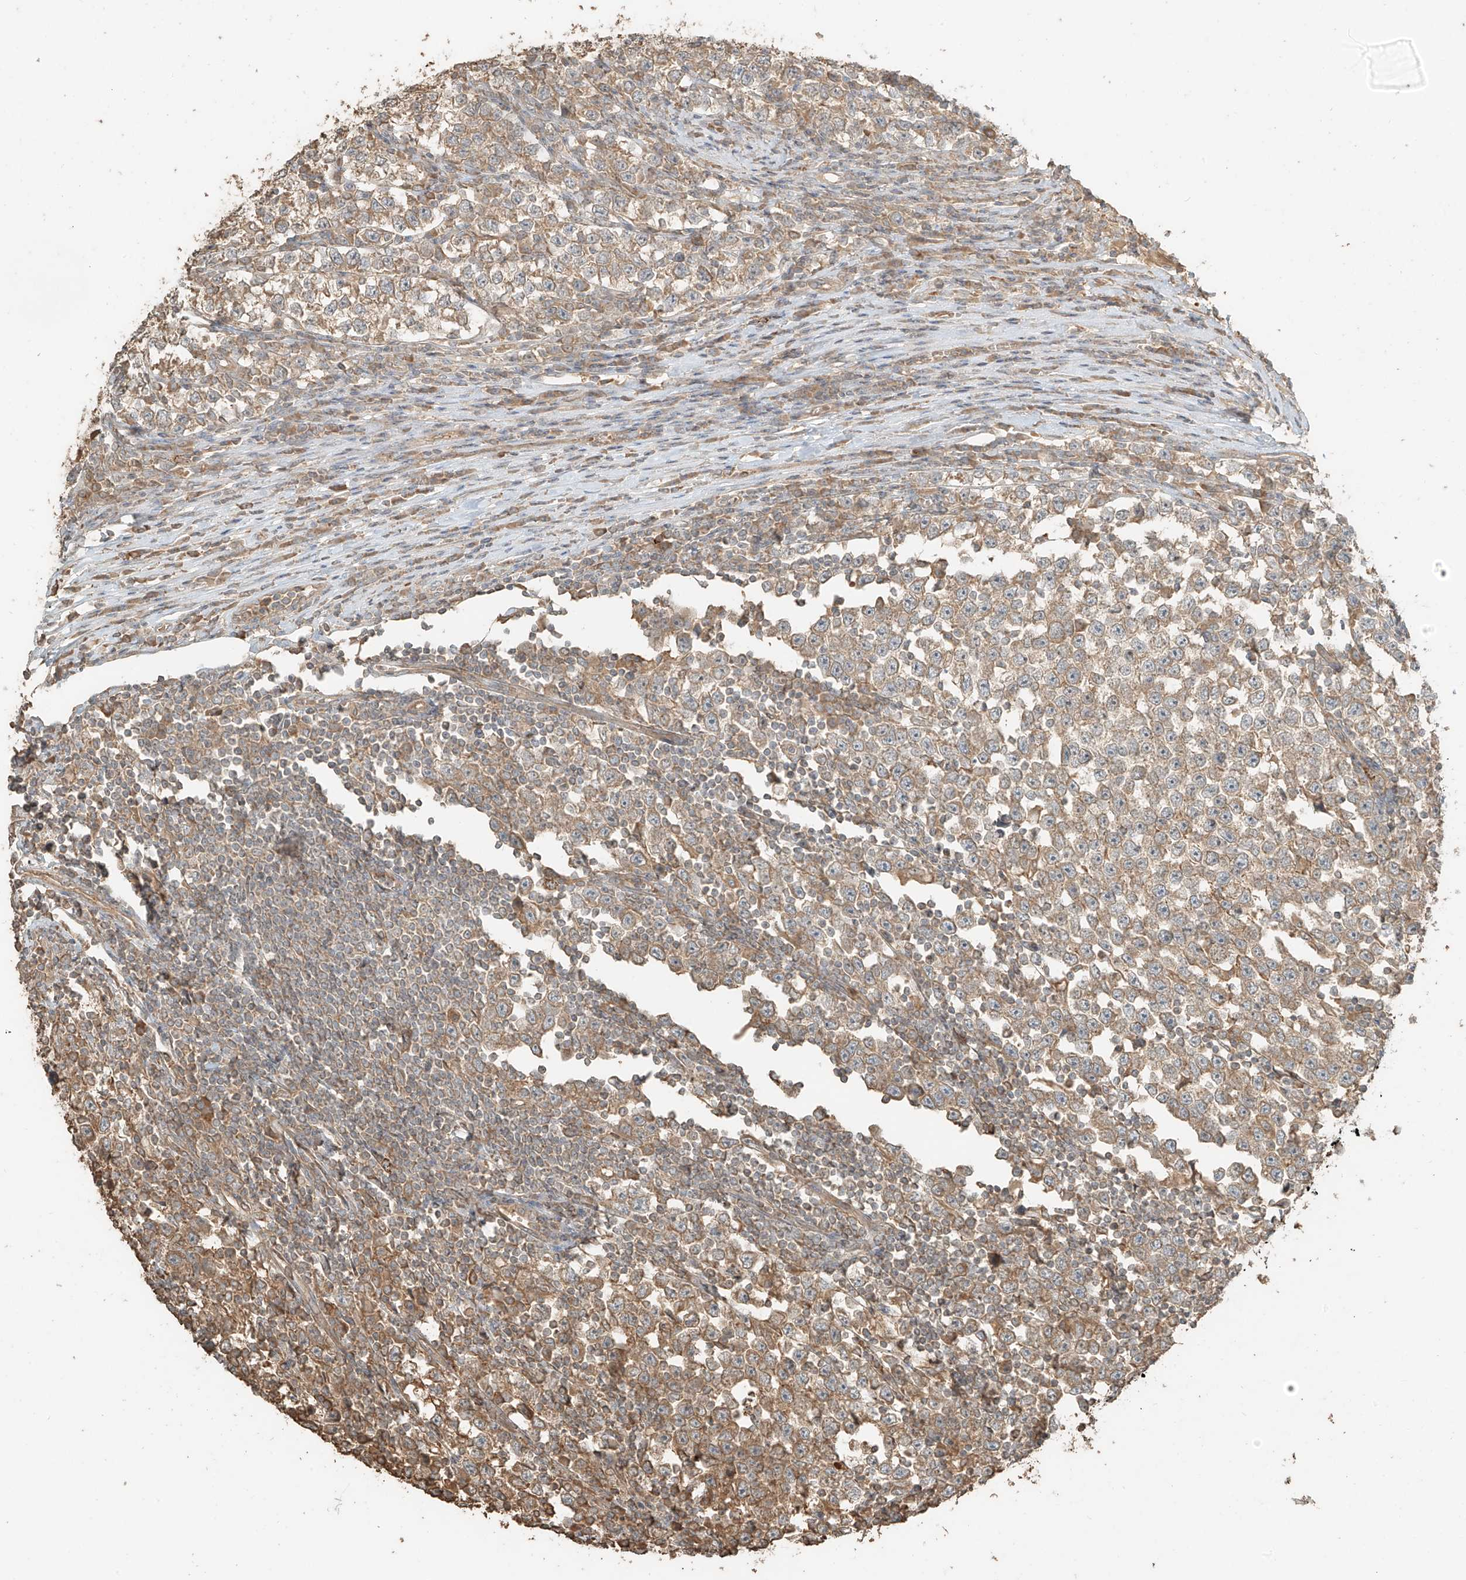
{"staining": {"intensity": "moderate", "quantity": ">75%", "location": "cytoplasmic/membranous"}, "tissue": "testis cancer", "cell_type": "Tumor cells", "image_type": "cancer", "snomed": [{"axis": "morphology", "description": "Normal tissue, NOS"}, {"axis": "morphology", "description": "Seminoma, NOS"}, {"axis": "topography", "description": "Testis"}], "caption": "Moderate cytoplasmic/membranous expression is appreciated in about >75% of tumor cells in testis seminoma. Nuclei are stained in blue.", "gene": "RFTN2", "patient": {"sex": "male", "age": 43}}